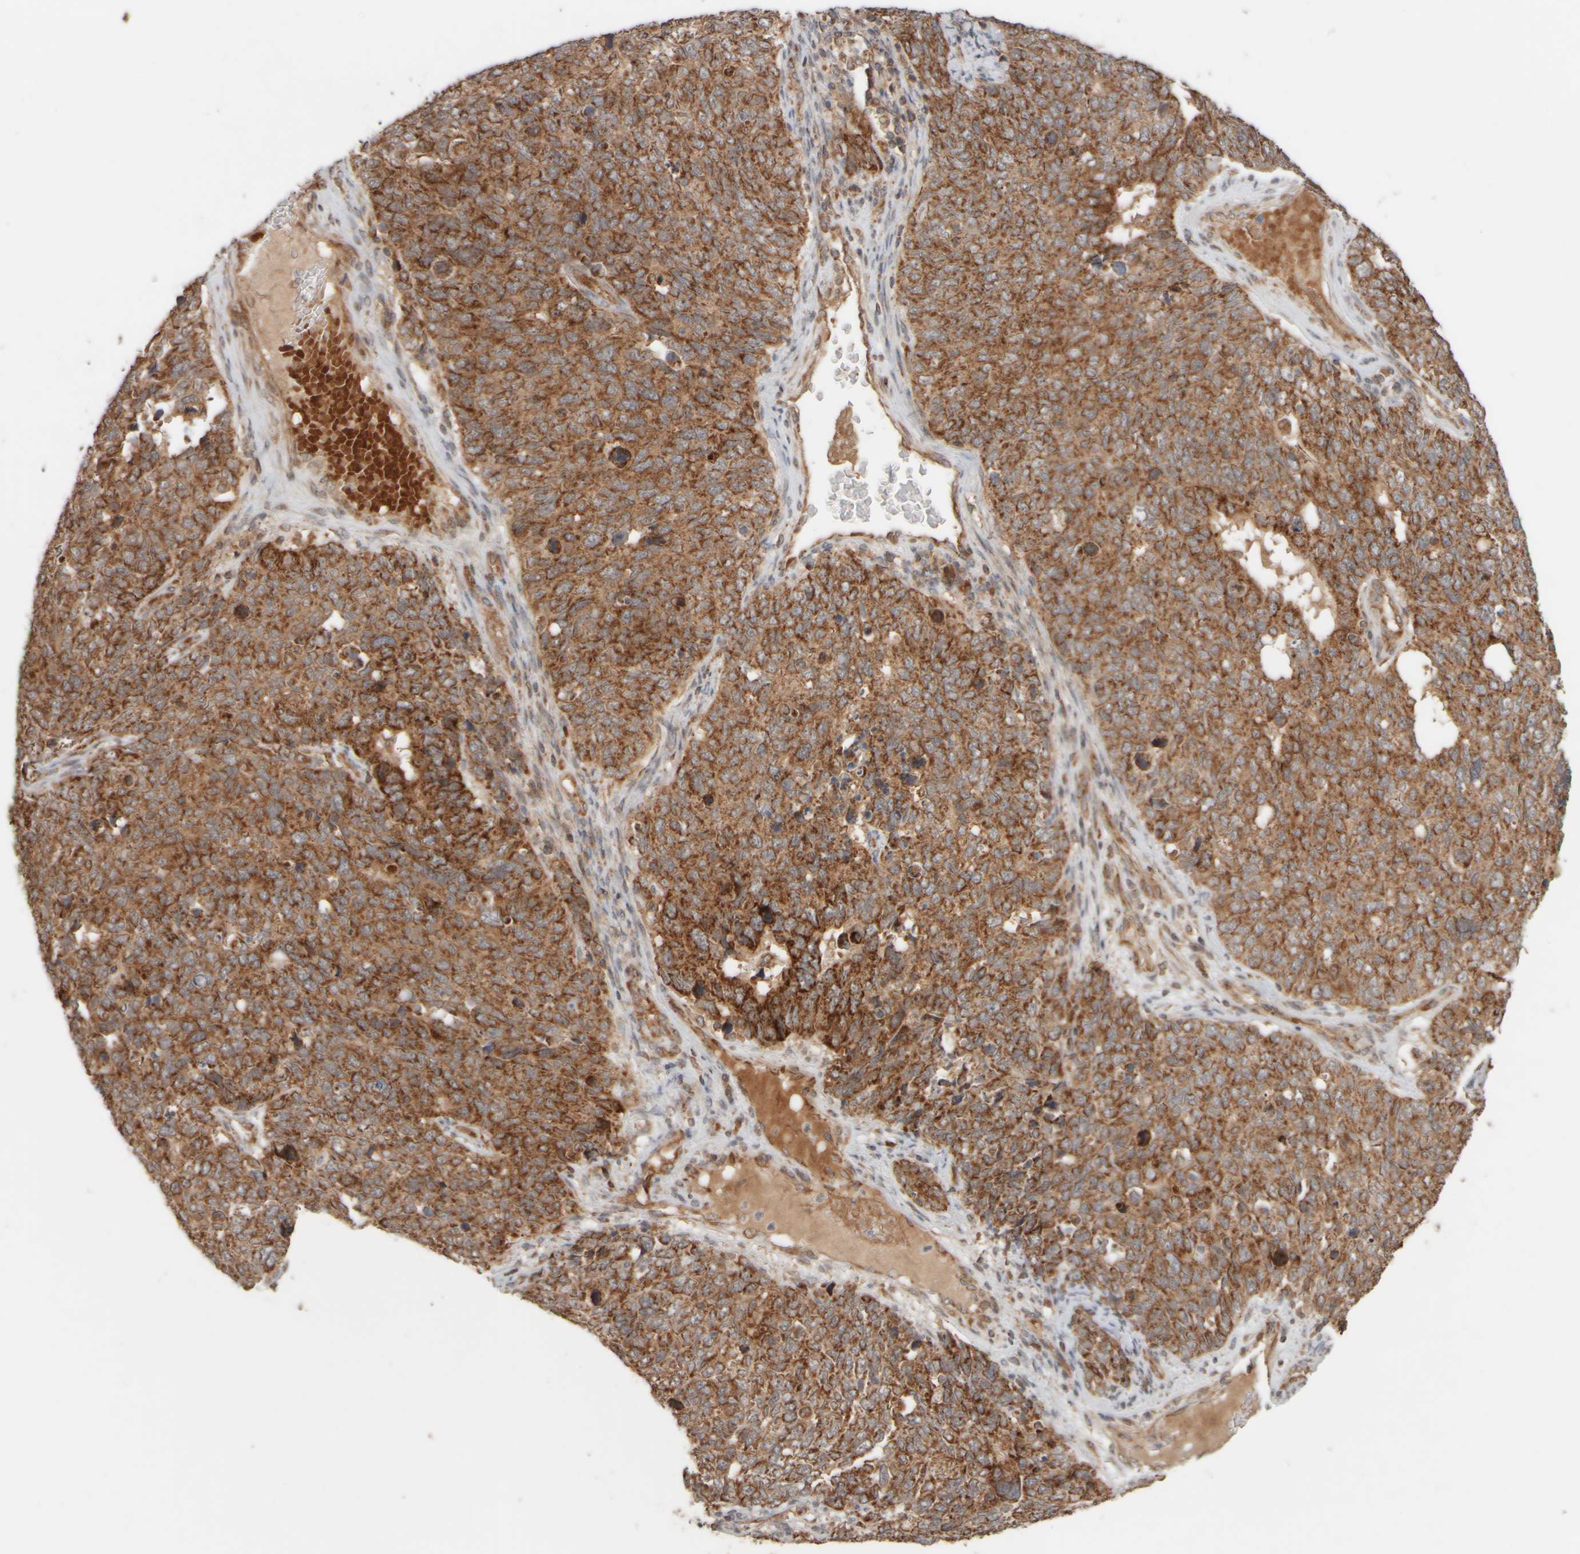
{"staining": {"intensity": "strong", "quantity": ">75%", "location": "cytoplasmic/membranous"}, "tissue": "cervical cancer", "cell_type": "Tumor cells", "image_type": "cancer", "snomed": [{"axis": "morphology", "description": "Squamous cell carcinoma, NOS"}, {"axis": "topography", "description": "Cervix"}], "caption": "Protein expression by immunohistochemistry (IHC) exhibits strong cytoplasmic/membranous expression in about >75% of tumor cells in squamous cell carcinoma (cervical). The protein of interest is shown in brown color, while the nuclei are stained blue.", "gene": "EIF2B3", "patient": {"sex": "female", "age": 63}}